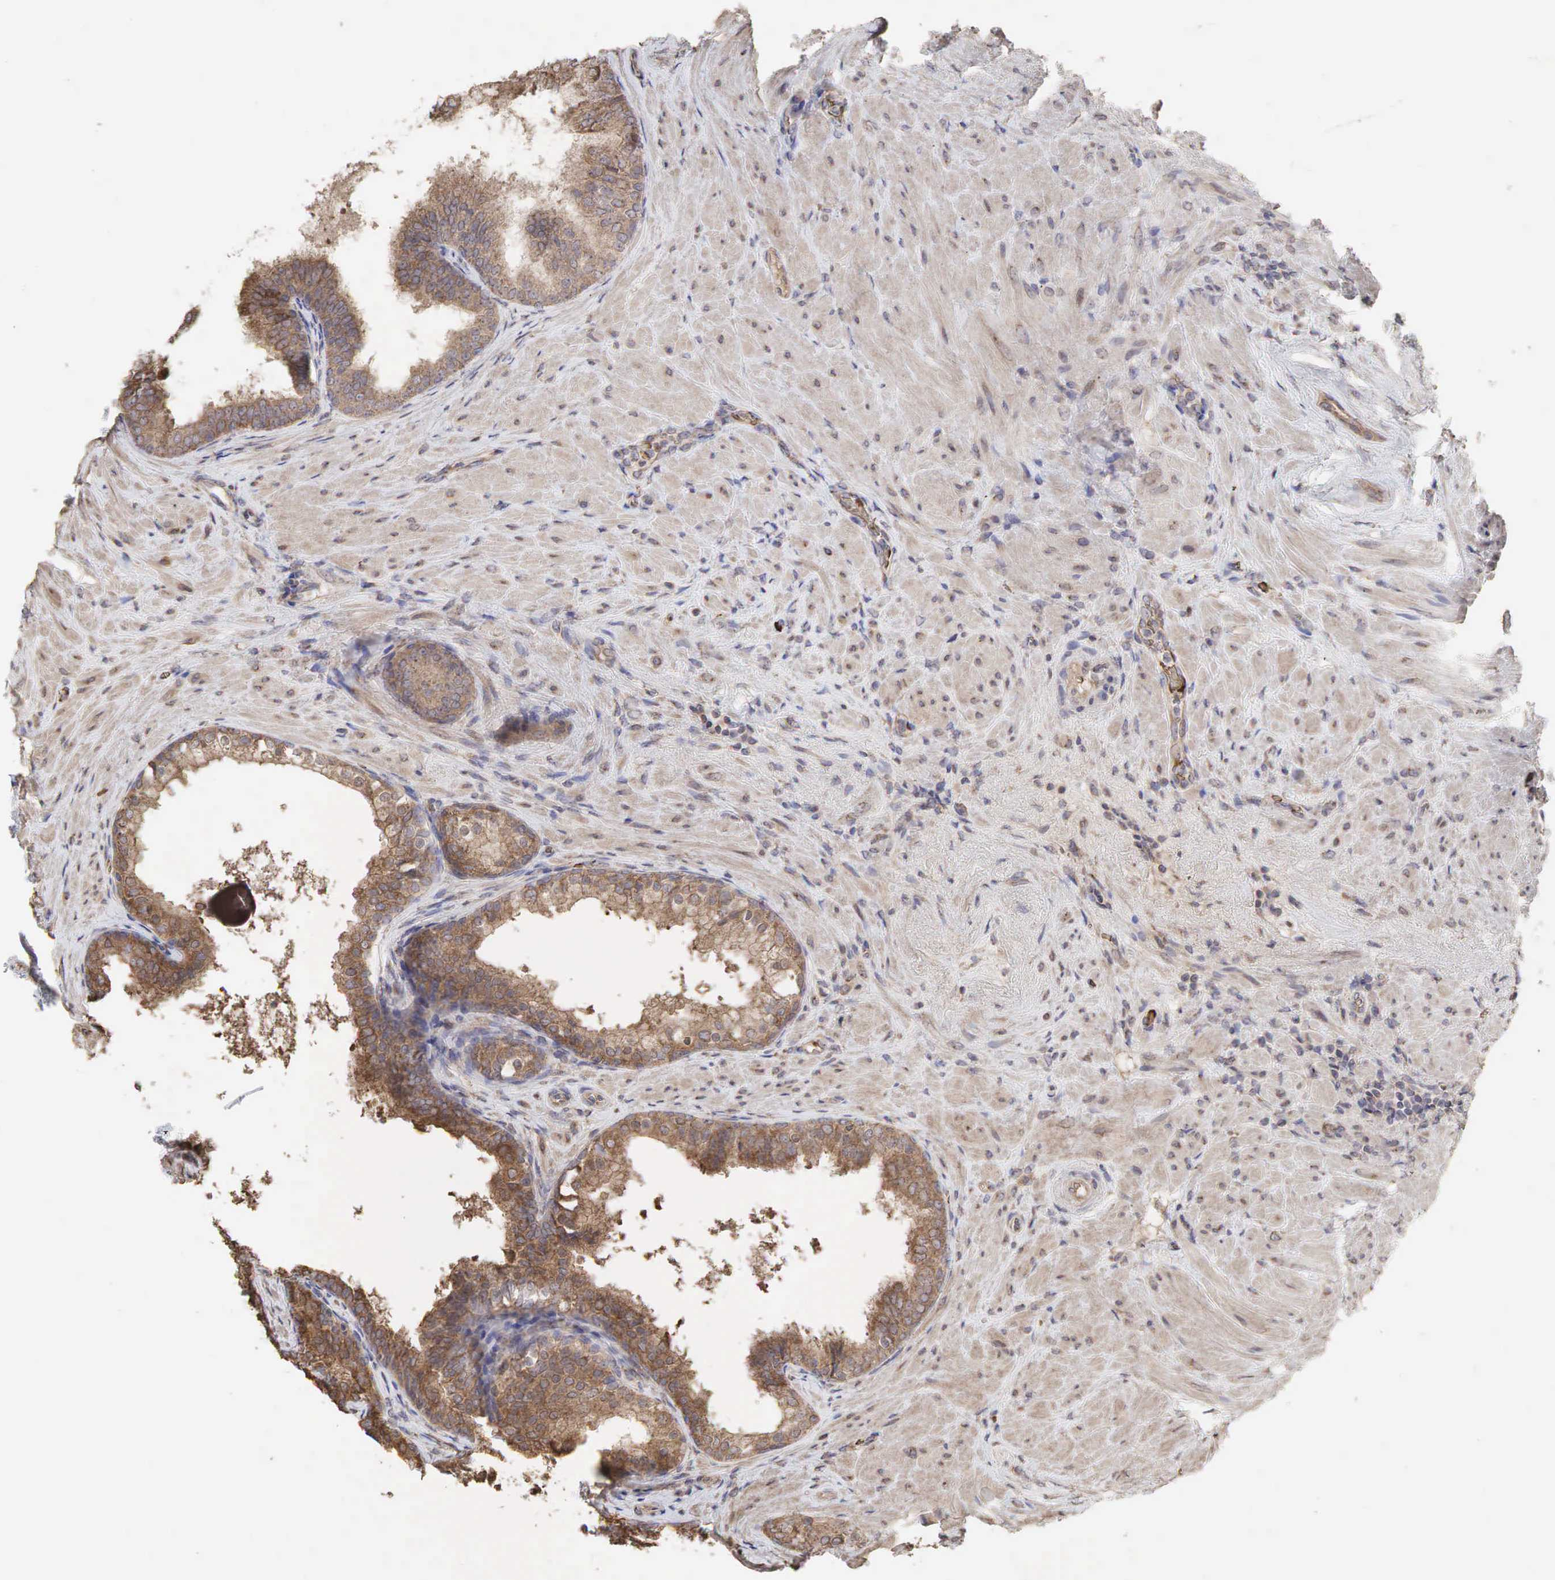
{"staining": {"intensity": "moderate", "quantity": ">75%", "location": "cytoplasmic/membranous"}, "tissue": "prostate", "cell_type": "Glandular cells", "image_type": "normal", "snomed": [{"axis": "morphology", "description": "Normal tissue, NOS"}, {"axis": "topography", "description": "Prostate"}], "caption": "Immunohistochemistry of normal prostate reveals medium levels of moderate cytoplasmic/membranous positivity in approximately >75% of glandular cells.", "gene": "PABPC5", "patient": {"sex": "male", "age": 65}}